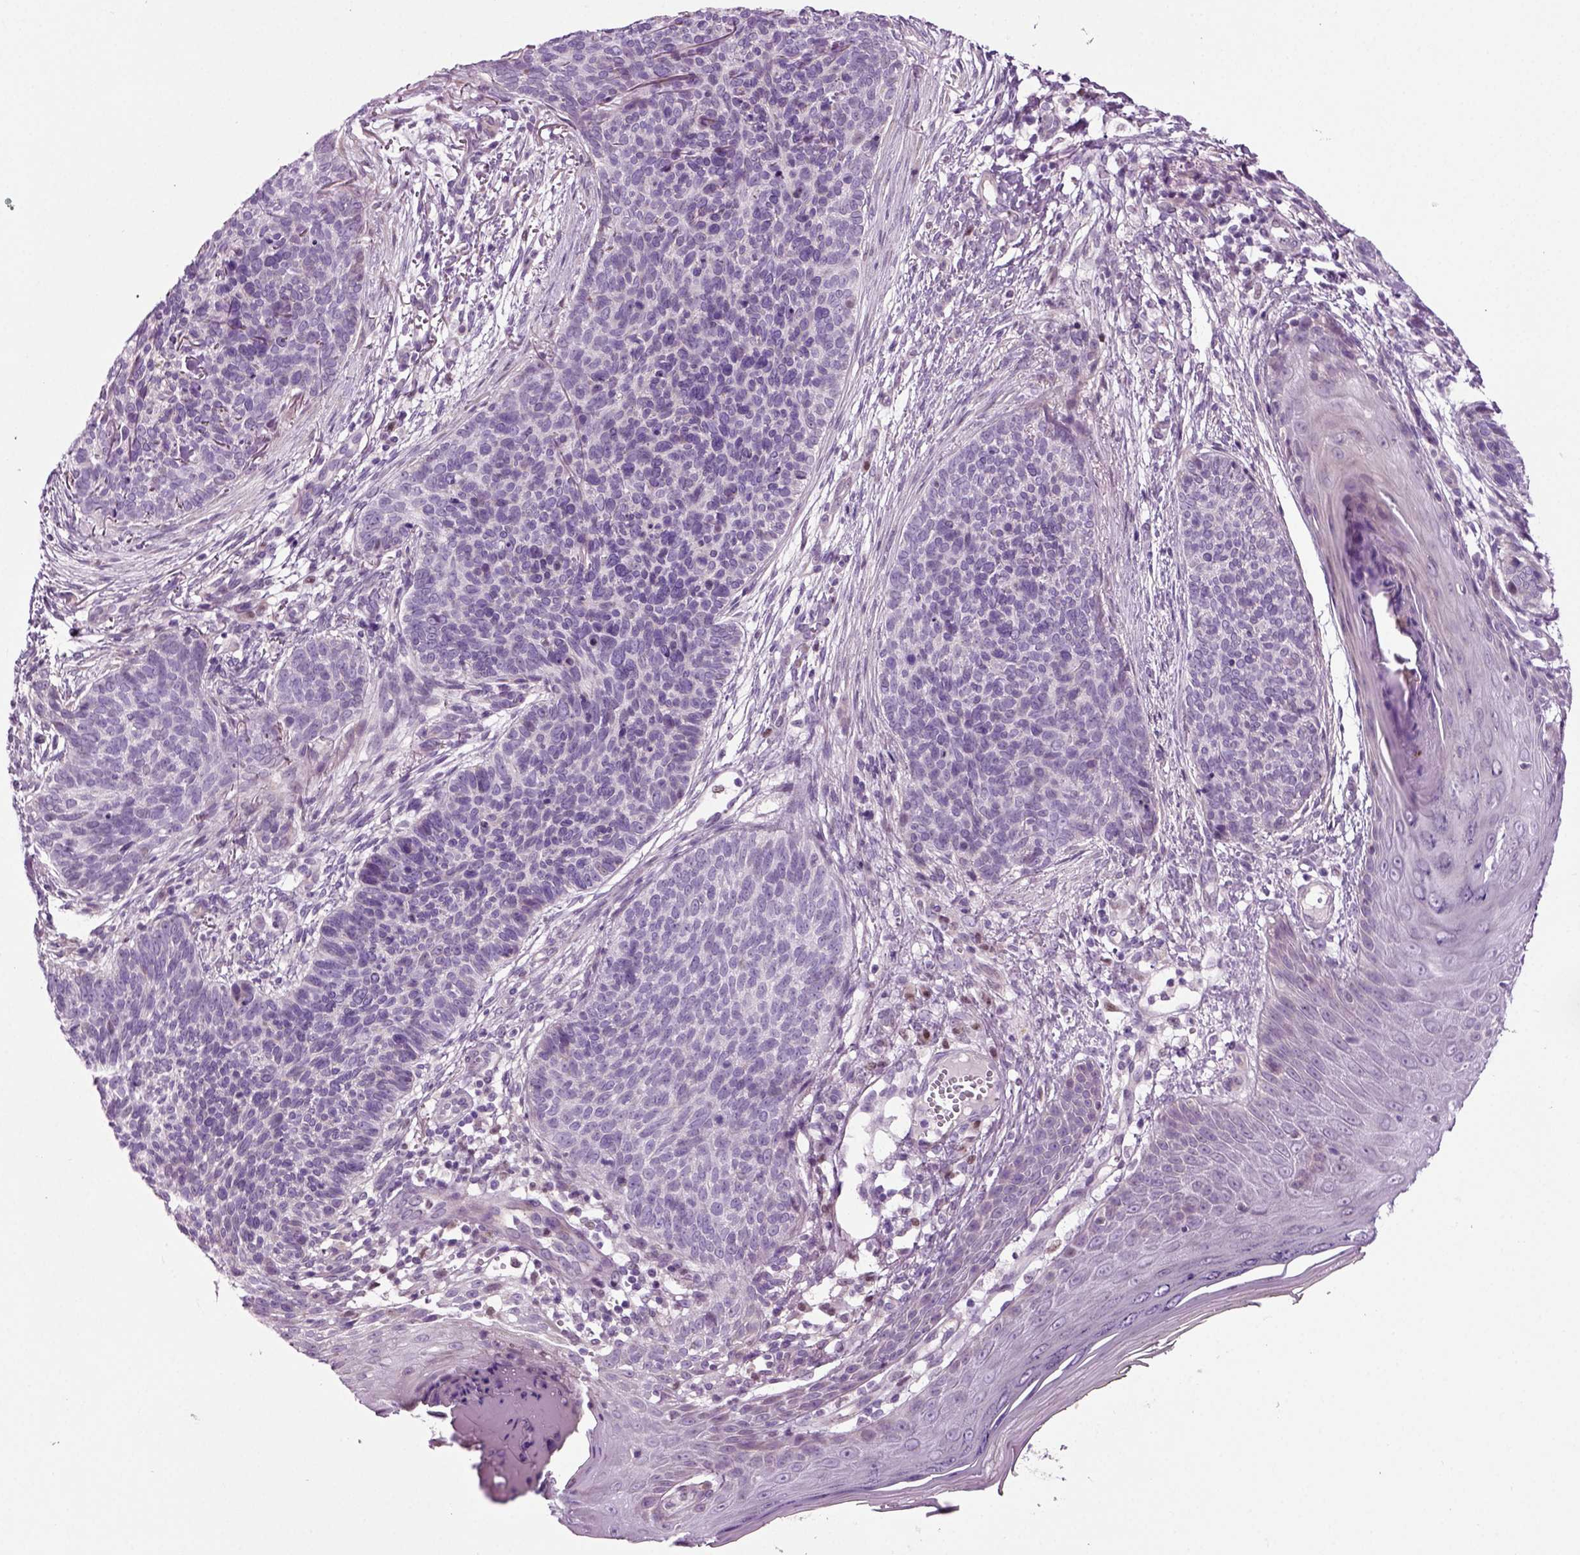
{"staining": {"intensity": "negative", "quantity": "none", "location": "none"}, "tissue": "skin cancer", "cell_type": "Tumor cells", "image_type": "cancer", "snomed": [{"axis": "morphology", "description": "Basal cell carcinoma"}, {"axis": "topography", "description": "Skin"}], "caption": "This is a micrograph of immunohistochemistry (IHC) staining of skin basal cell carcinoma, which shows no expression in tumor cells.", "gene": "ARID3A", "patient": {"sex": "male", "age": 64}}